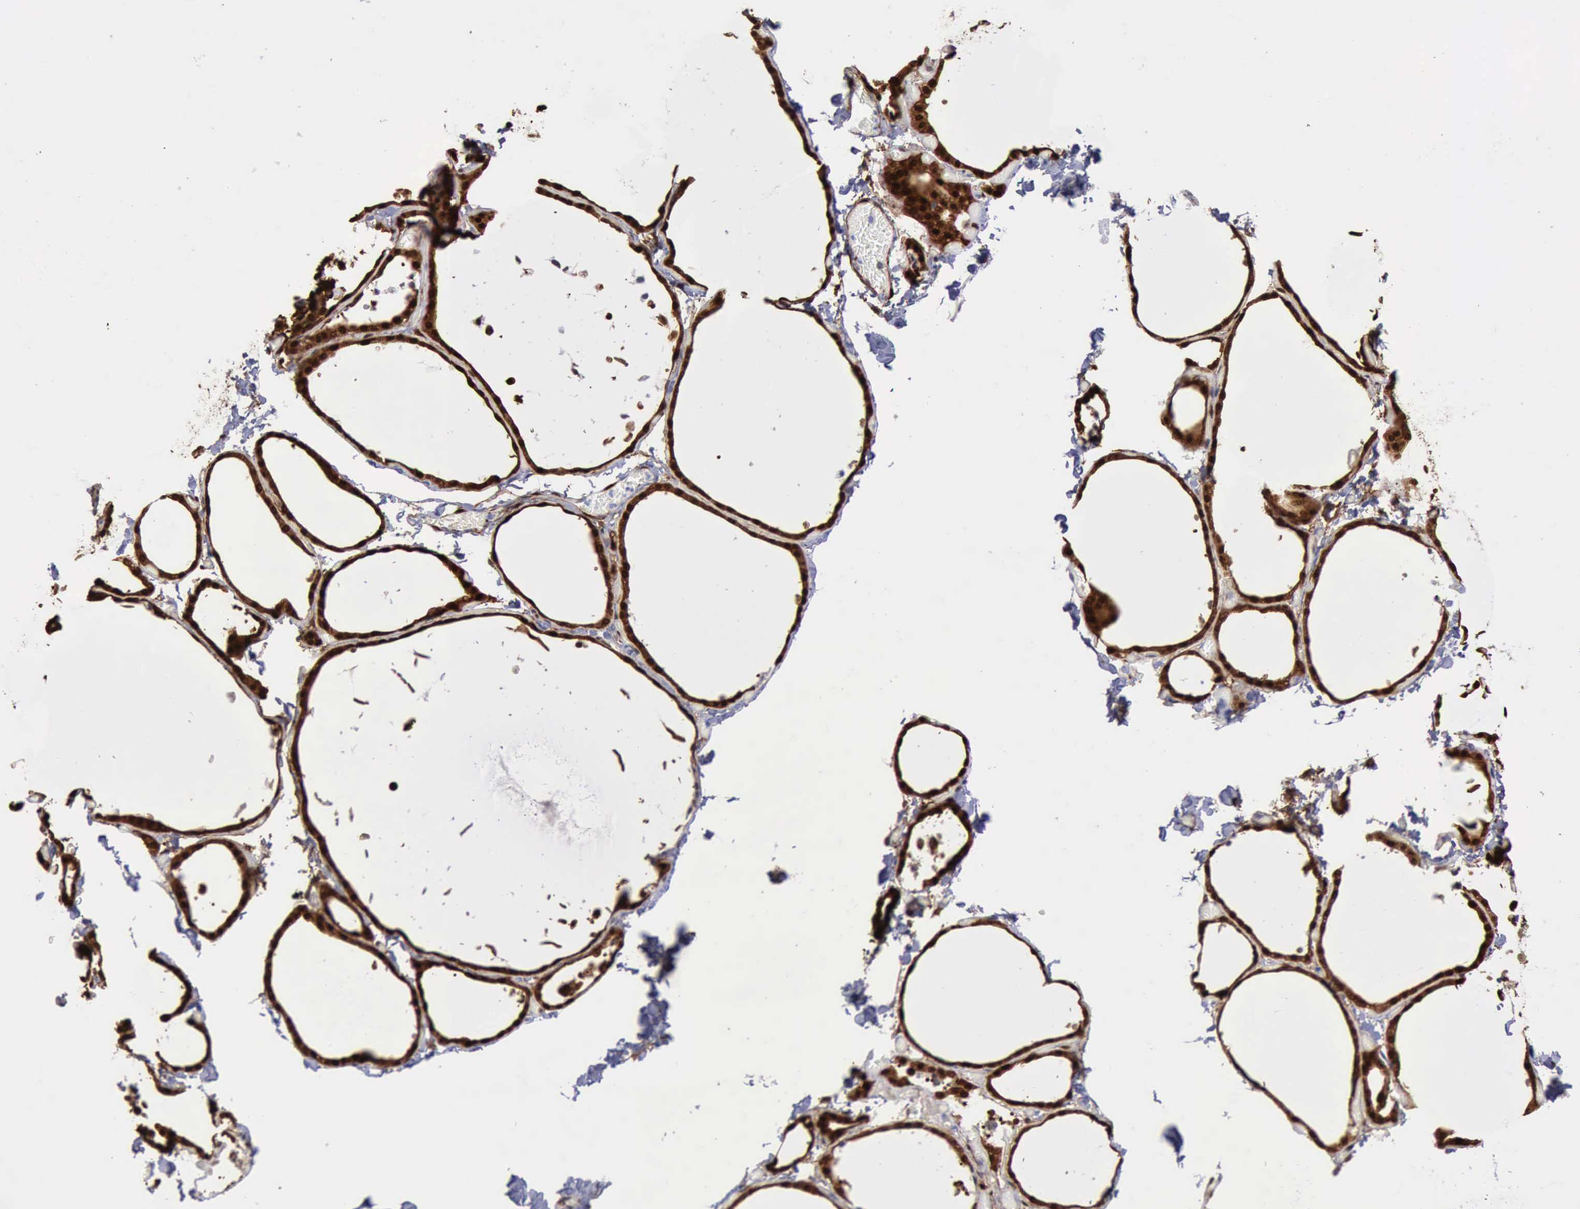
{"staining": {"intensity": "strong", "quantity": ">75%", "location": "cytoplasmic/membranous,nuclear"}, "tissue": "thyroid gland", "cell_type": "Glandular cells", "image_type": "normal", "snomed": [{"axis": "morphology", "description": "Normal tissue, NOS"}, {"axis": "topography", "description": "Thyroid gland"}], "caption": "An IHC histopathology image of unremarkable tissue is shown. Protein staining in brown labels strong cytoplasmic/membranous,nuclear positivity in thyroid gland within glandular cells. Using DAB (brown) and hematoxylin (blue) stains, captured at high magnification using brightfield microscopy.", "gene": "FHL1", "patient": {"sex": "female", "age": 22}}